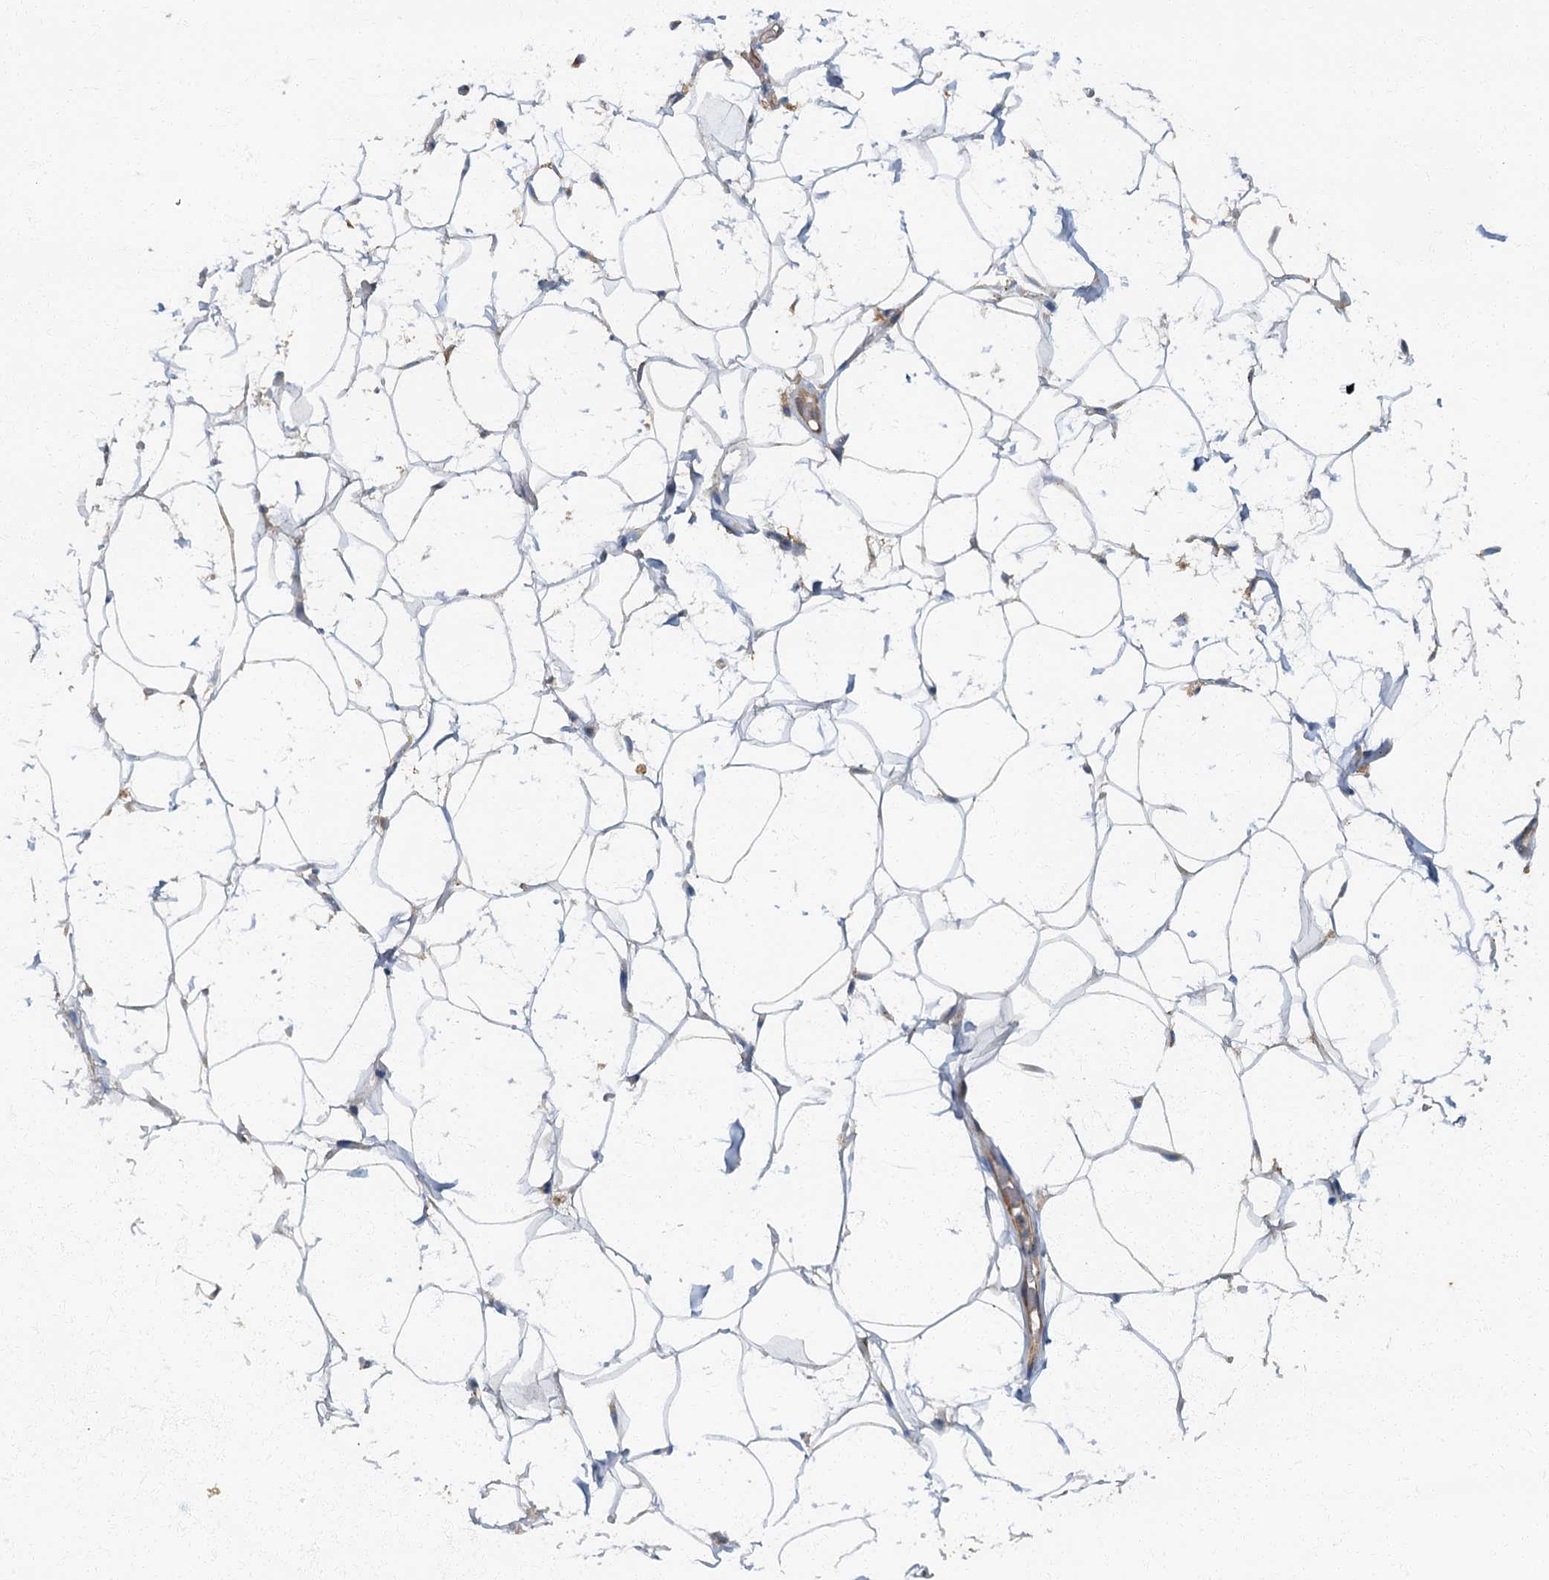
{"staining": {"intensity": "negative", "quantity": "none", "location": "none"}, "tissue": "adipose tissue", "cell_type": "Adipocytes", "image_type": "normal", "snomed": [{"axis": "morphology", "description": "Normal tissue, NOS"}, {"axis": "topography", "description": "Breast"}], "caption": "Immunohistochemistry histopathology image of normal adipose tissue: human adipose tissue stained with DAB demonstrates no significant protein staining in adipocytes. Brightfield microscopy of IHC stained with DAB (3,3'-diaminobenzidine) (brown) and hematoxylin (blue), captured at high magnification.", "gene": "ARL11", "patient": {"sex": "female", "age": 26}}